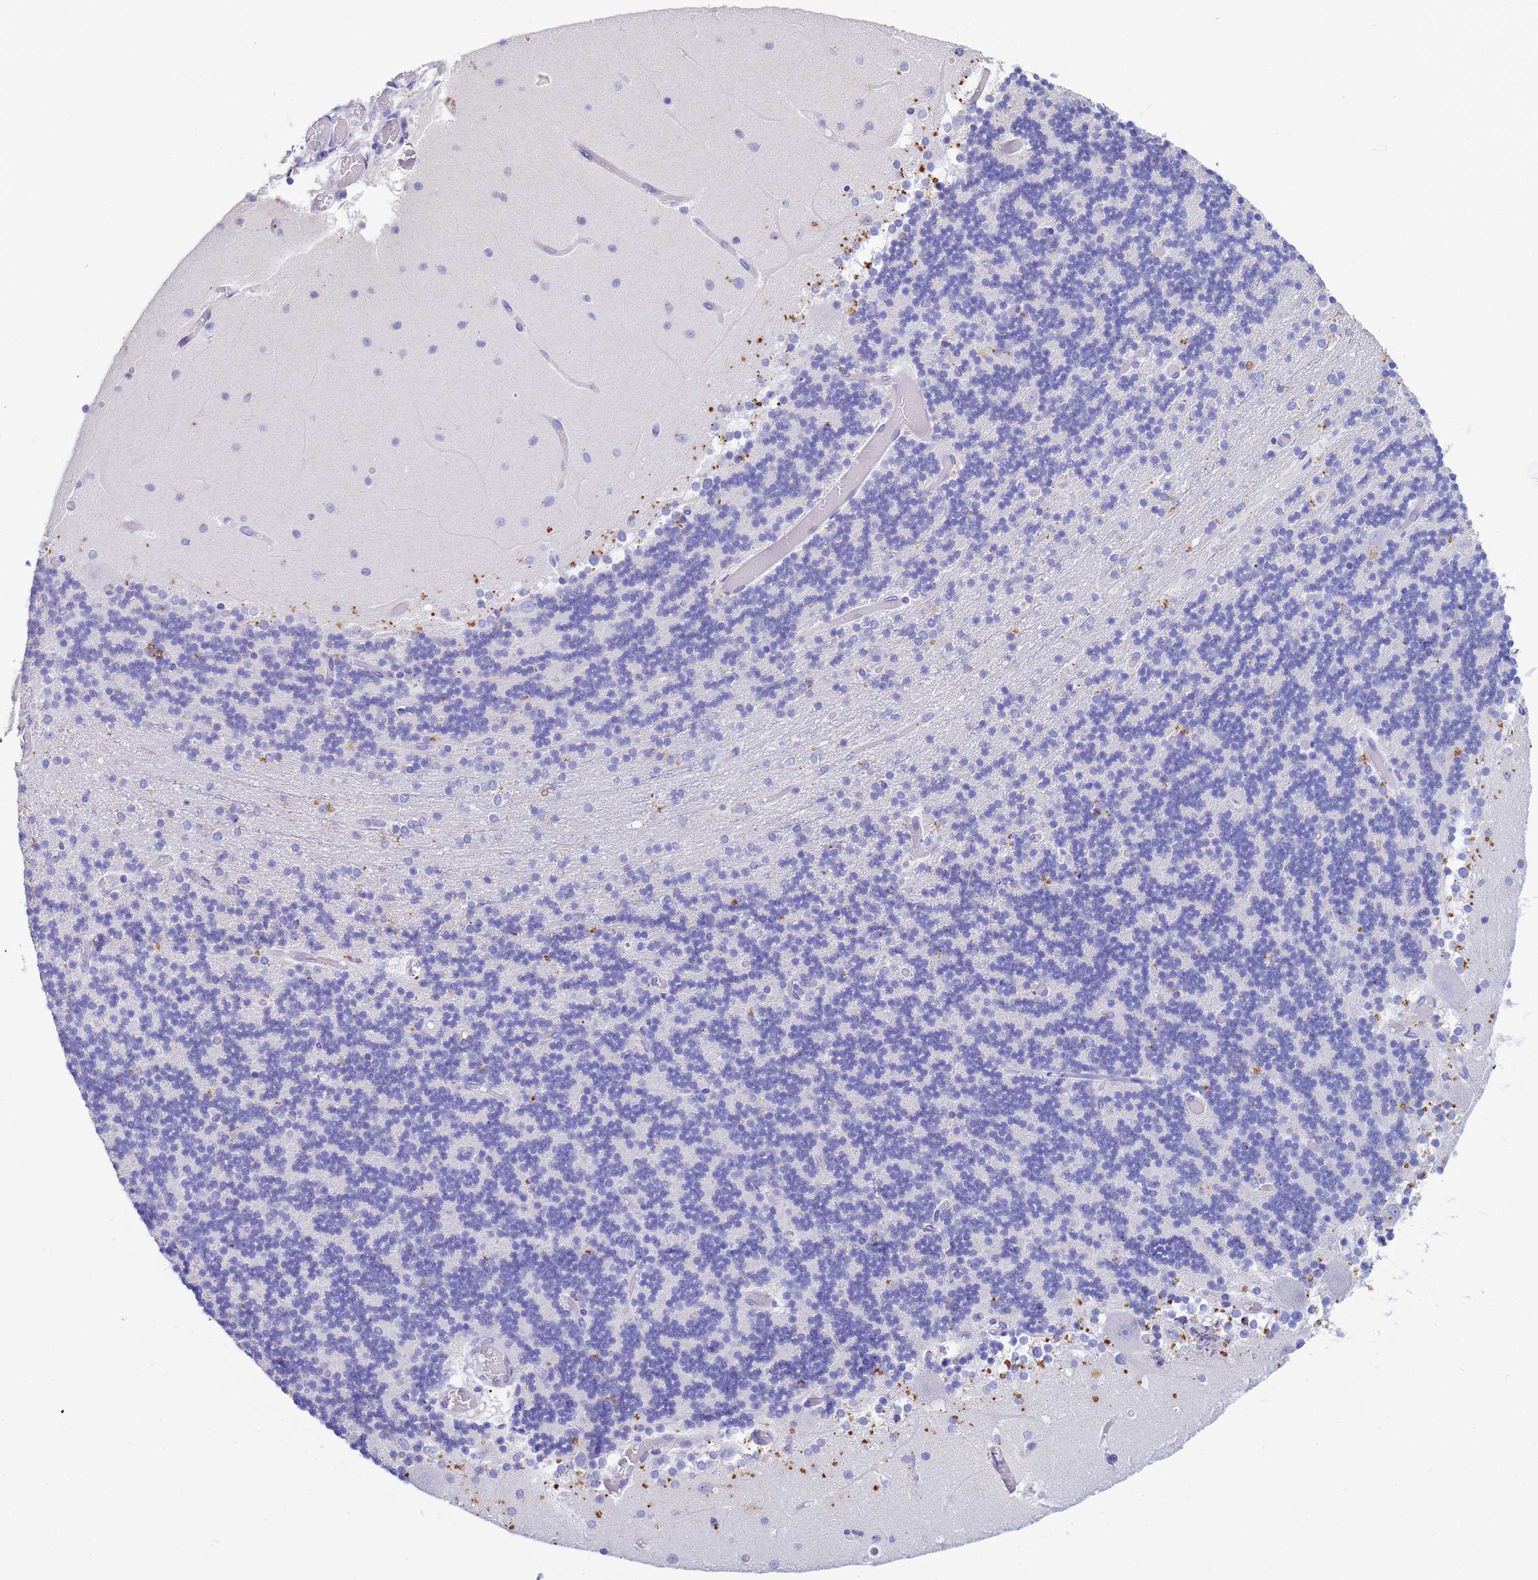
{"staining": {"intensity": "negative", "quantity": "none", "location": "none"}, "tissue": "cerebellum", "cell_type": "Cells in granular layer", "image_type": "normal", "snomed": [{"axis": "morphology", "description": "Normal tissue, NOS"}, {"axis": "topography", "description": "Cerebellum"}], "caption": "Protein analysis of normal cerebellum demonstrates no significant positivity in cells in granular layer. Nuclei are stained in blue.", "gene": "CSTB", "patient": {"sex": "female", "age": 28}}